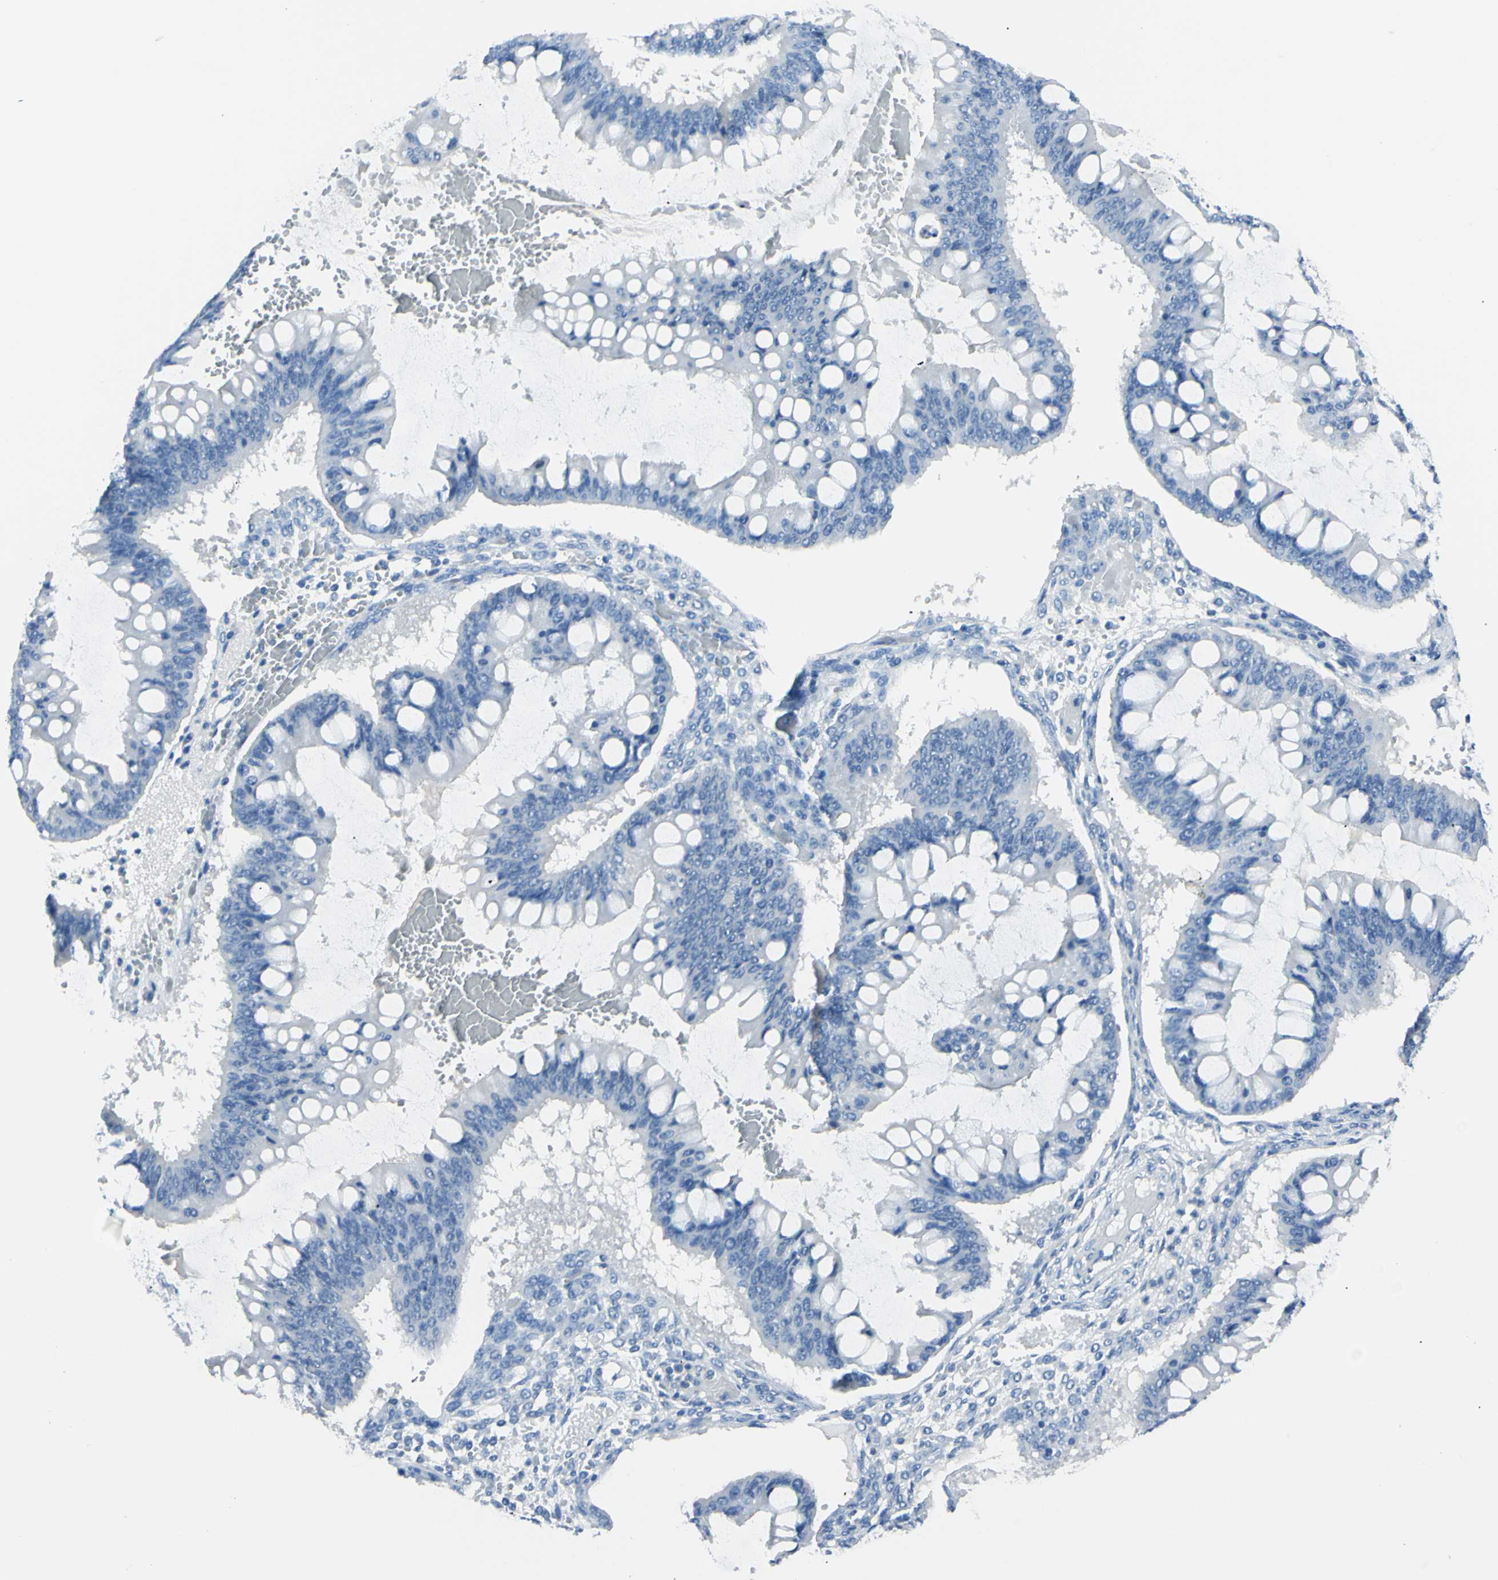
{"staining": {"intensity": "negative", "quantity": "none", "location": "none"}, "tissue": "ovarian cancer", "cell_type": "Tumor cells", "image_type": "cancer", "snomed": [{"axis": "morphology", "description": "Cystadenocarcinoma, mucinous, NOS"}, {"axis": "topography", "description": "Ovary"}], "caption": "Tumor cells show no significant staining in ovarian cancer (mucinous cystadenocarcinoma).", "gene": "FOLH1", "patient": {"sex": "female", "age": 73}}